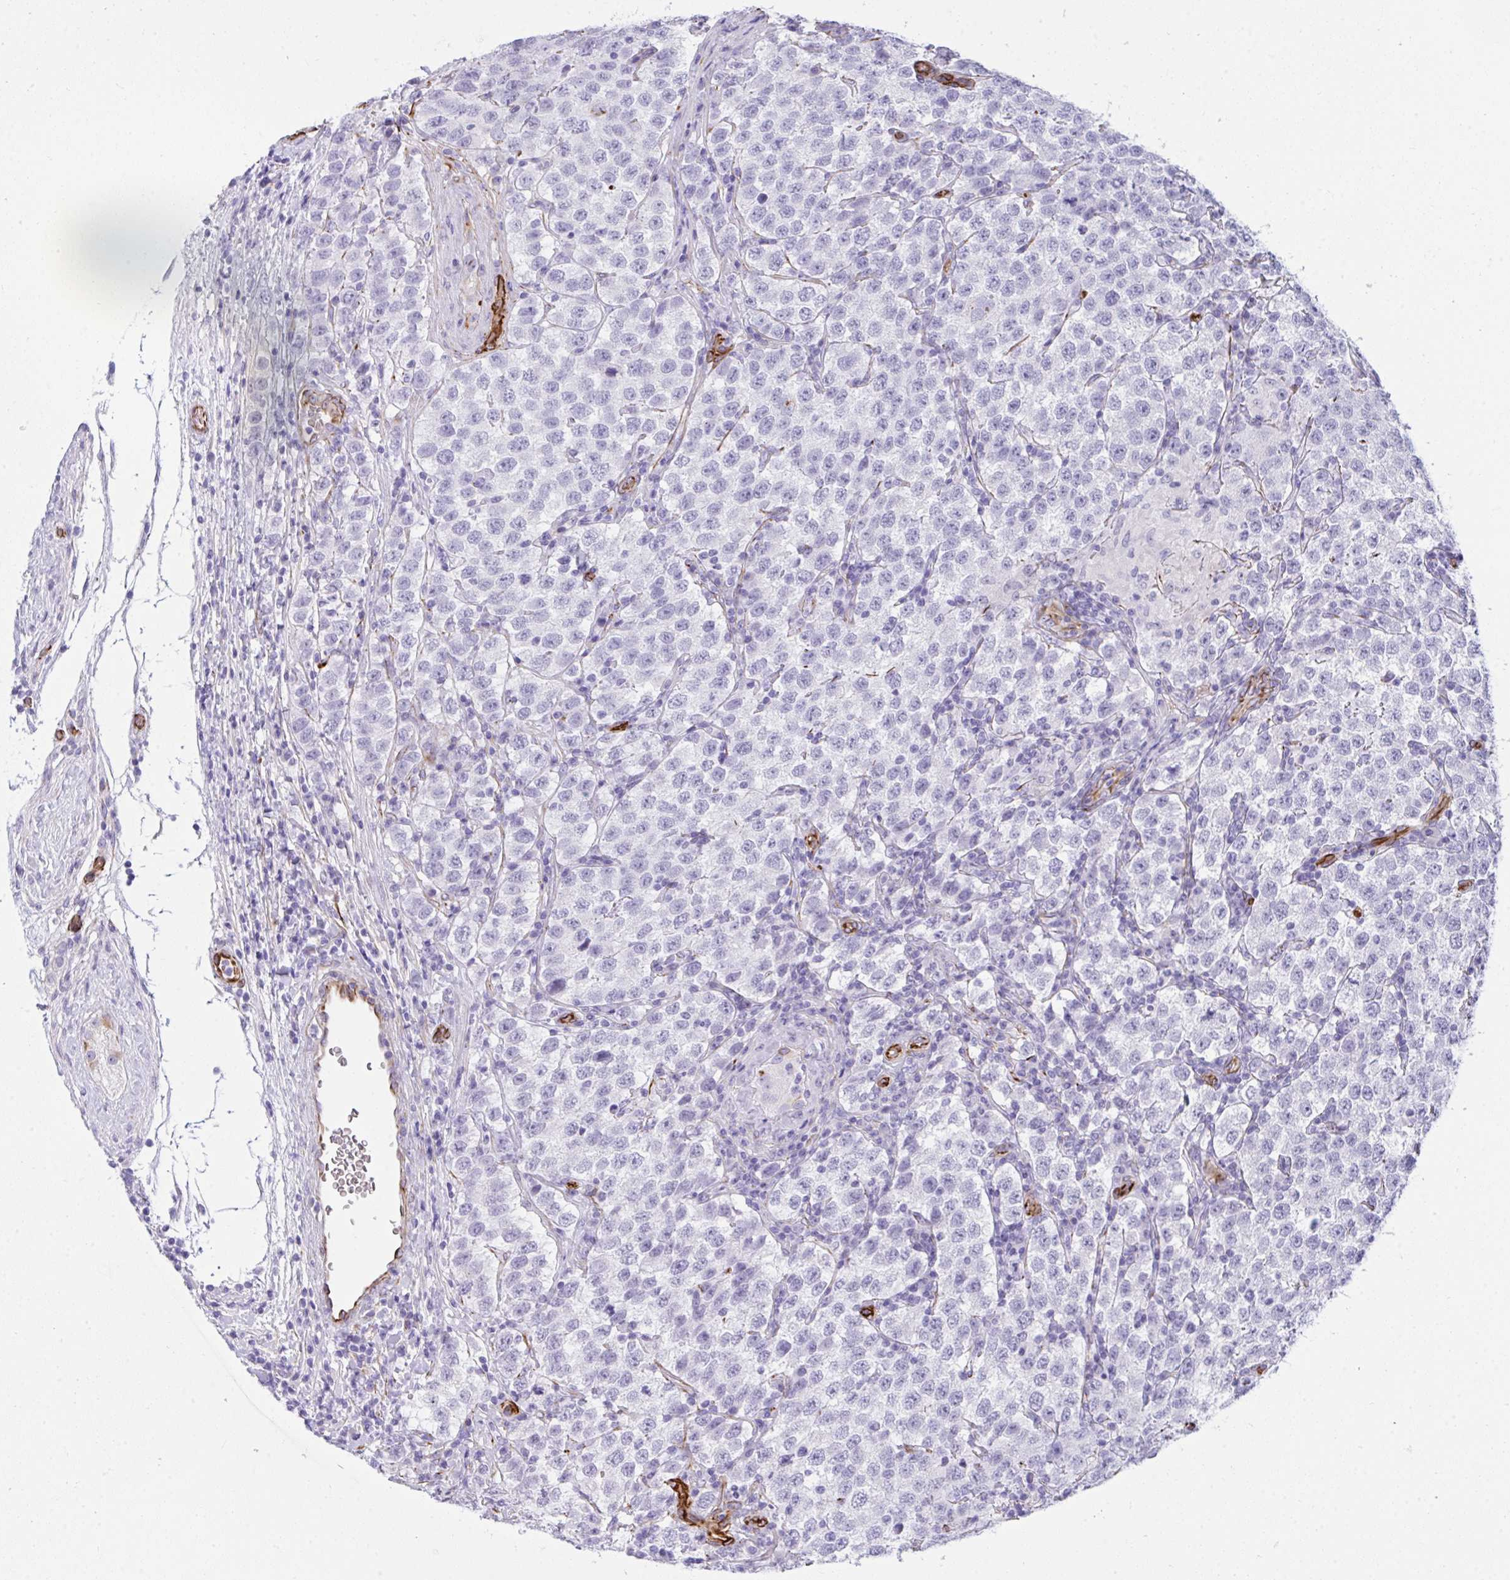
{"staining": {"intensity": "negative", "quantity": "none", "location": "none"}, "tissue": "testis cancer", "cell_type": "Tumor cells", "image_type": "cancer", "snomed": [{"axis": "morphology", "description": "Seminoma, NOS"}, {"axis": "topography", "description": "Testis"}], "caption": "Immunohistochemistry (IHC) micrograph of human testis seminoma stained for a protein (brown), which reveals no positivity in tumor cells.", "gene": "SLC35B1", "patient": {"sex": "male", "age": 34}}